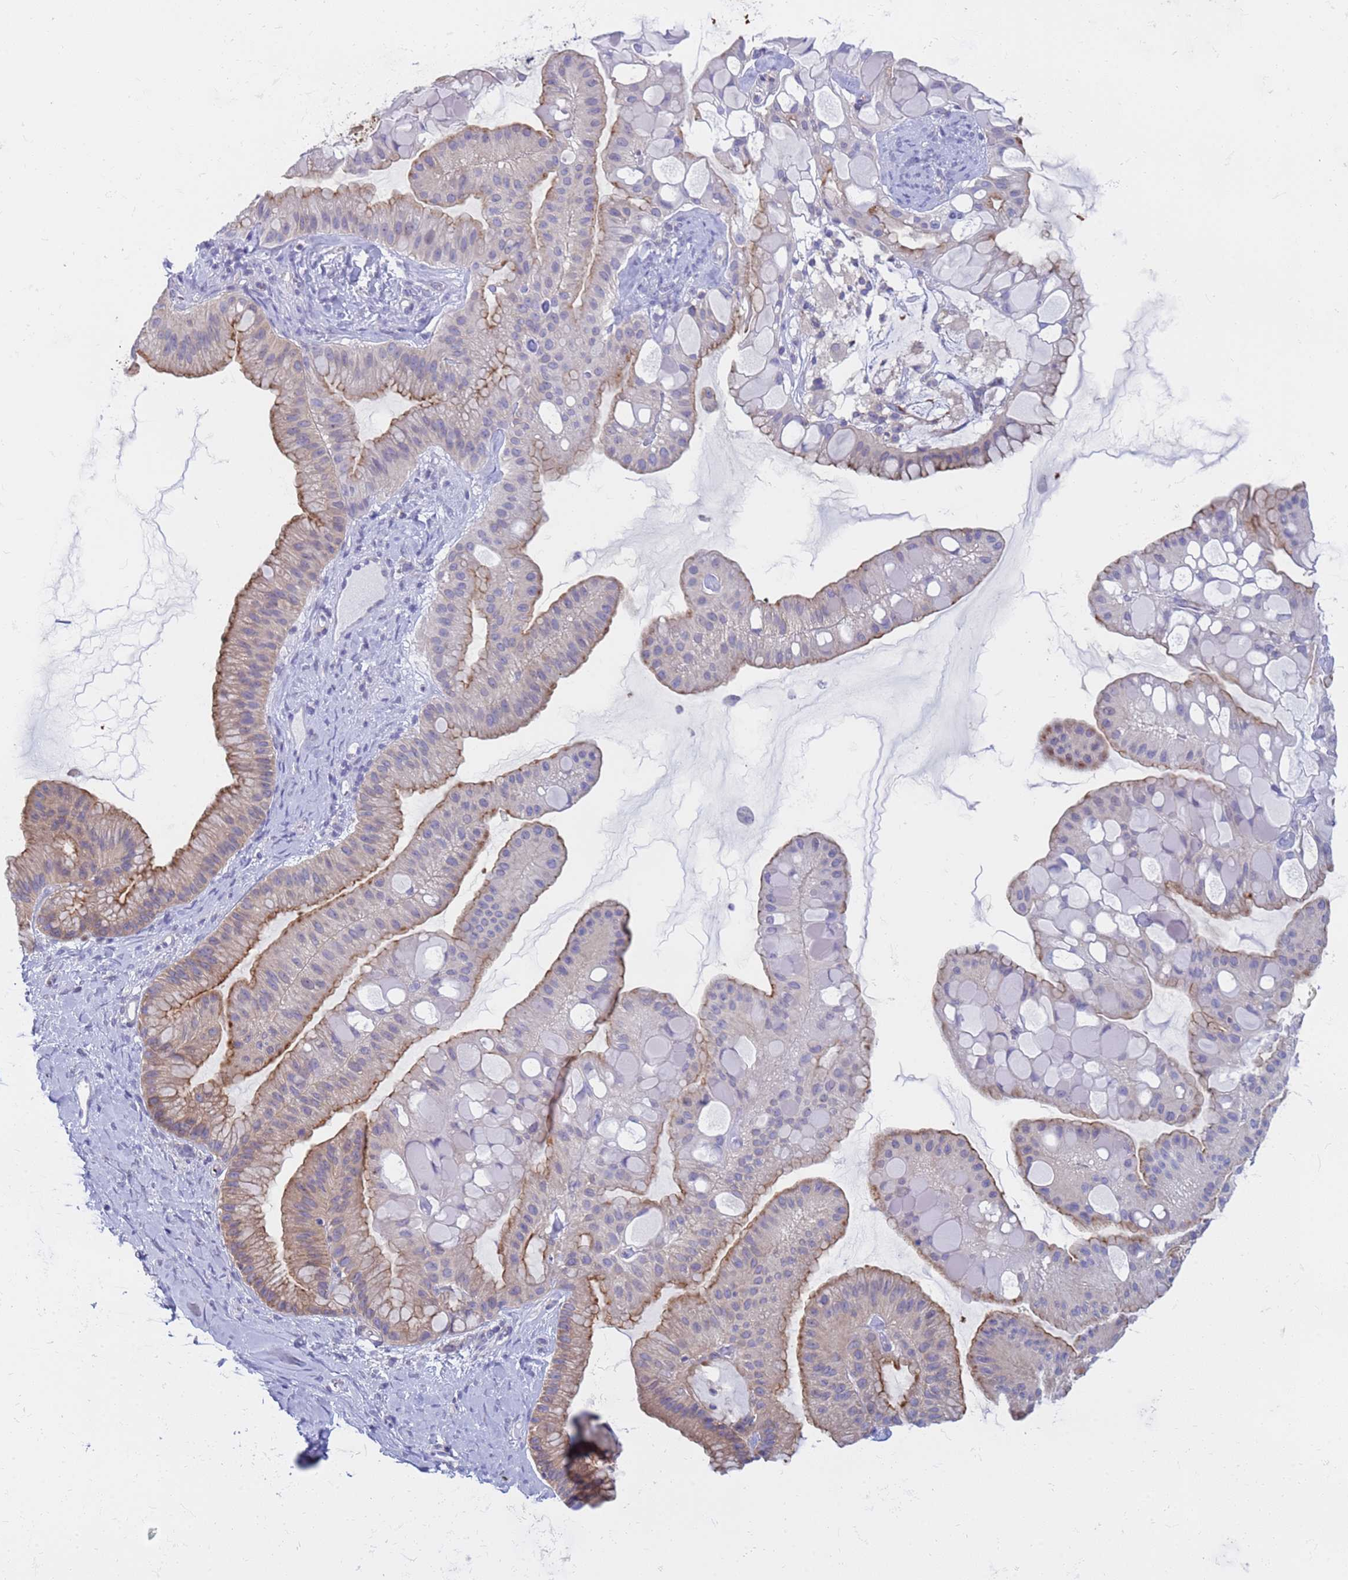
{"staining": {"intensity": "weak", "quantity": "25%-75%", "location": "cytoplasmic/membranous"}, "tissue": "ovarian cancer", "cell_type": "Tumor cells", "image_type": "cancer", "snomed": [{"axis": "morphology", "description": "Cystadenocarcinoma, mucinous, NOS"}, {"axis": "topography", "description": "Ovary"}], "caption": "A low amount of weak cytoplasmic/membranous expression is present in about 25%-75% of tumor cells in ovarian cancer tissue.", "gene": "CAPN7", "patient": {"sex": "female", "age": 61}}